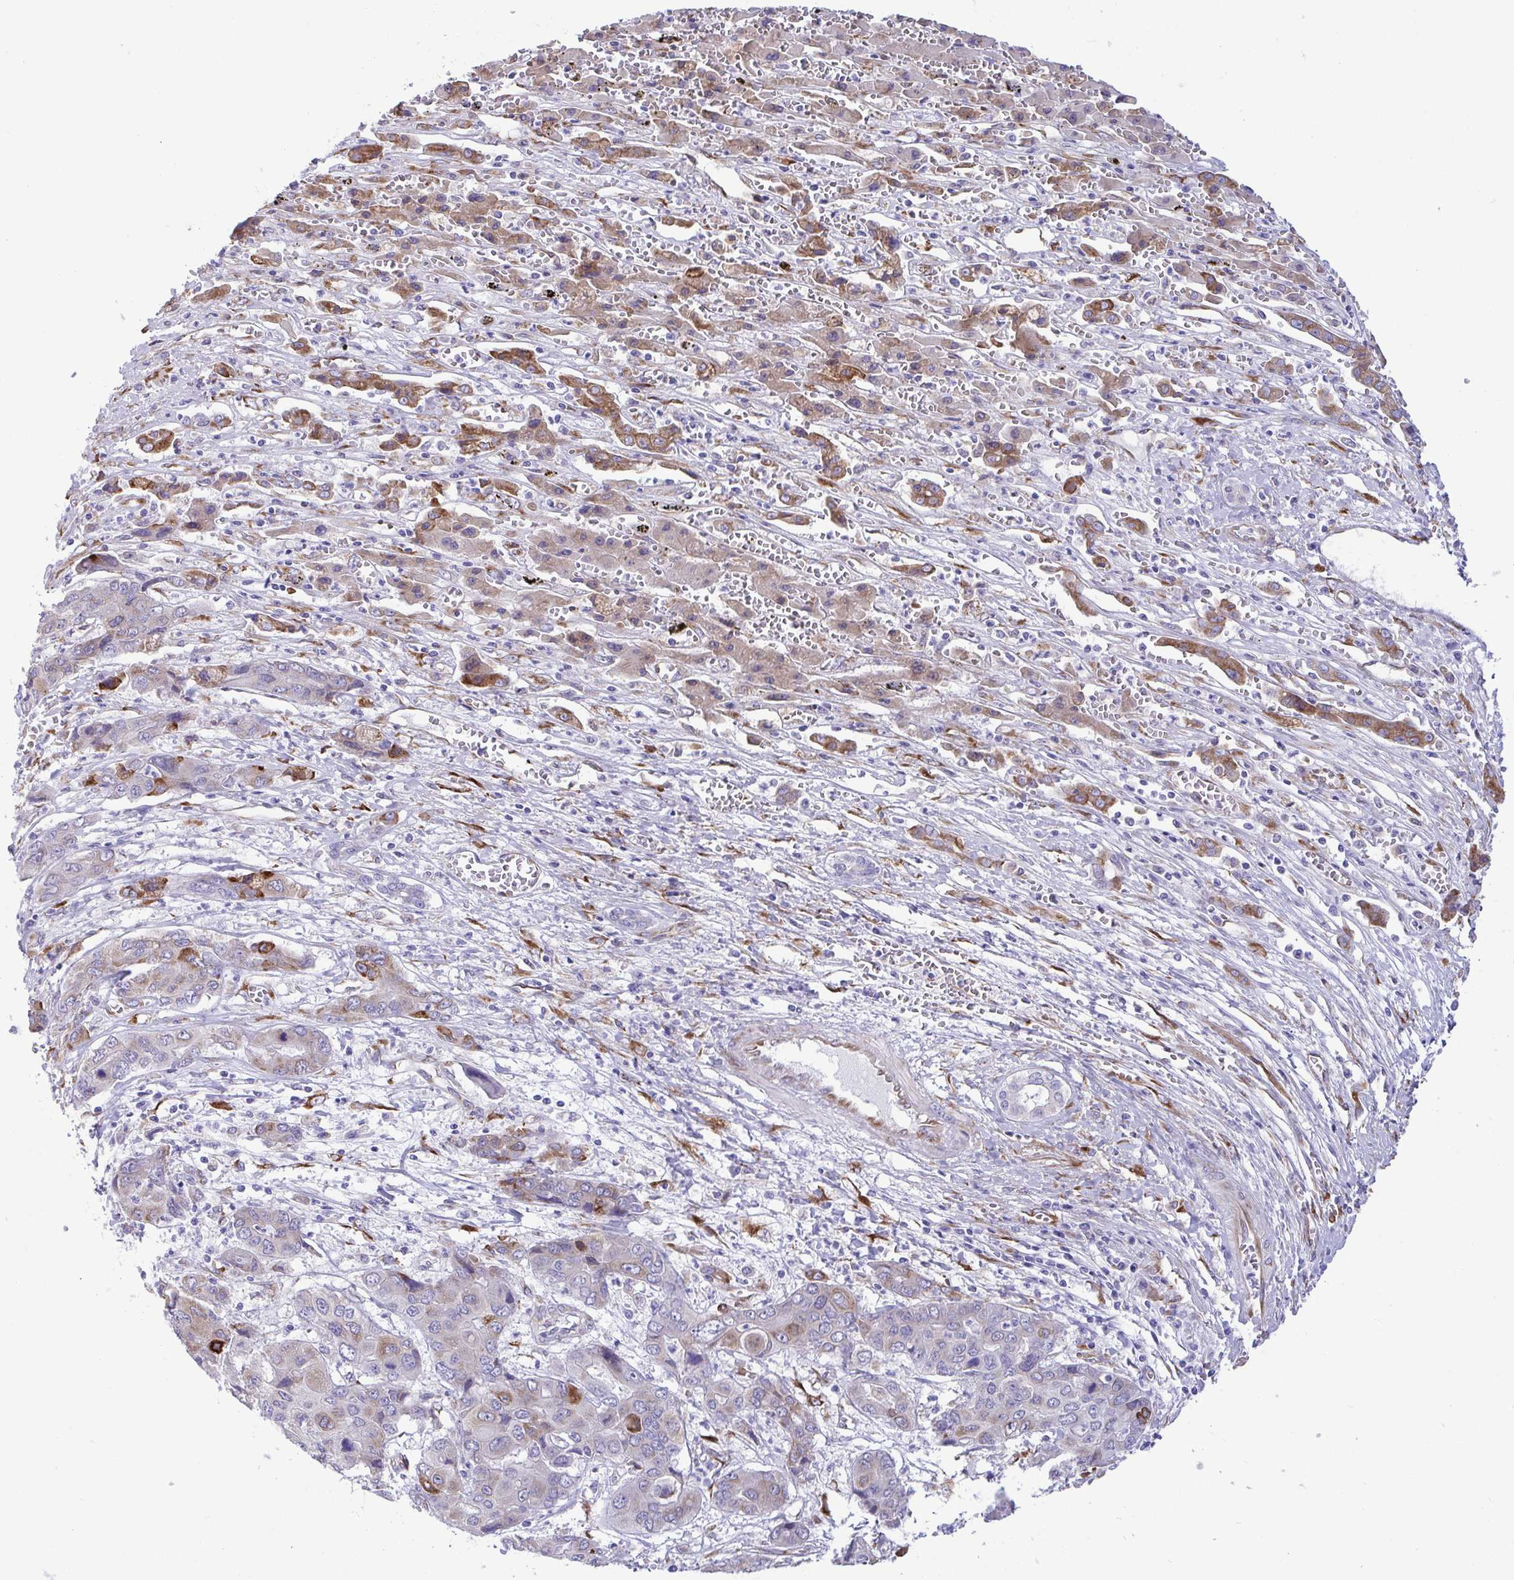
{"staining": {"intensity": "moderate", "quantity": "<25%", "location": "cytoplasmic/membranous"}, "tissue": "liver cancer", "cell_type": "Tumor cells", "image_type": "cancer", "snomed": [{"axis": "morphology", "description": "Cholangiocarcinoma"}, {"axis": "topography", "description": "Liver"}], "caption": "Protein expression analysis of human liver cancer (cholangiocarcinoma) reveals moderate cytoplasmic/membranous expression in approximately <25% of tumor cells. Using DAB (3,3'-diaminobenzidine) (brown) and hematoxylin (blue) stains, captured at high magnification using brightfield microscopy.", "gene": "ASPH", "patient": {"sex": "male", "age": 67}}